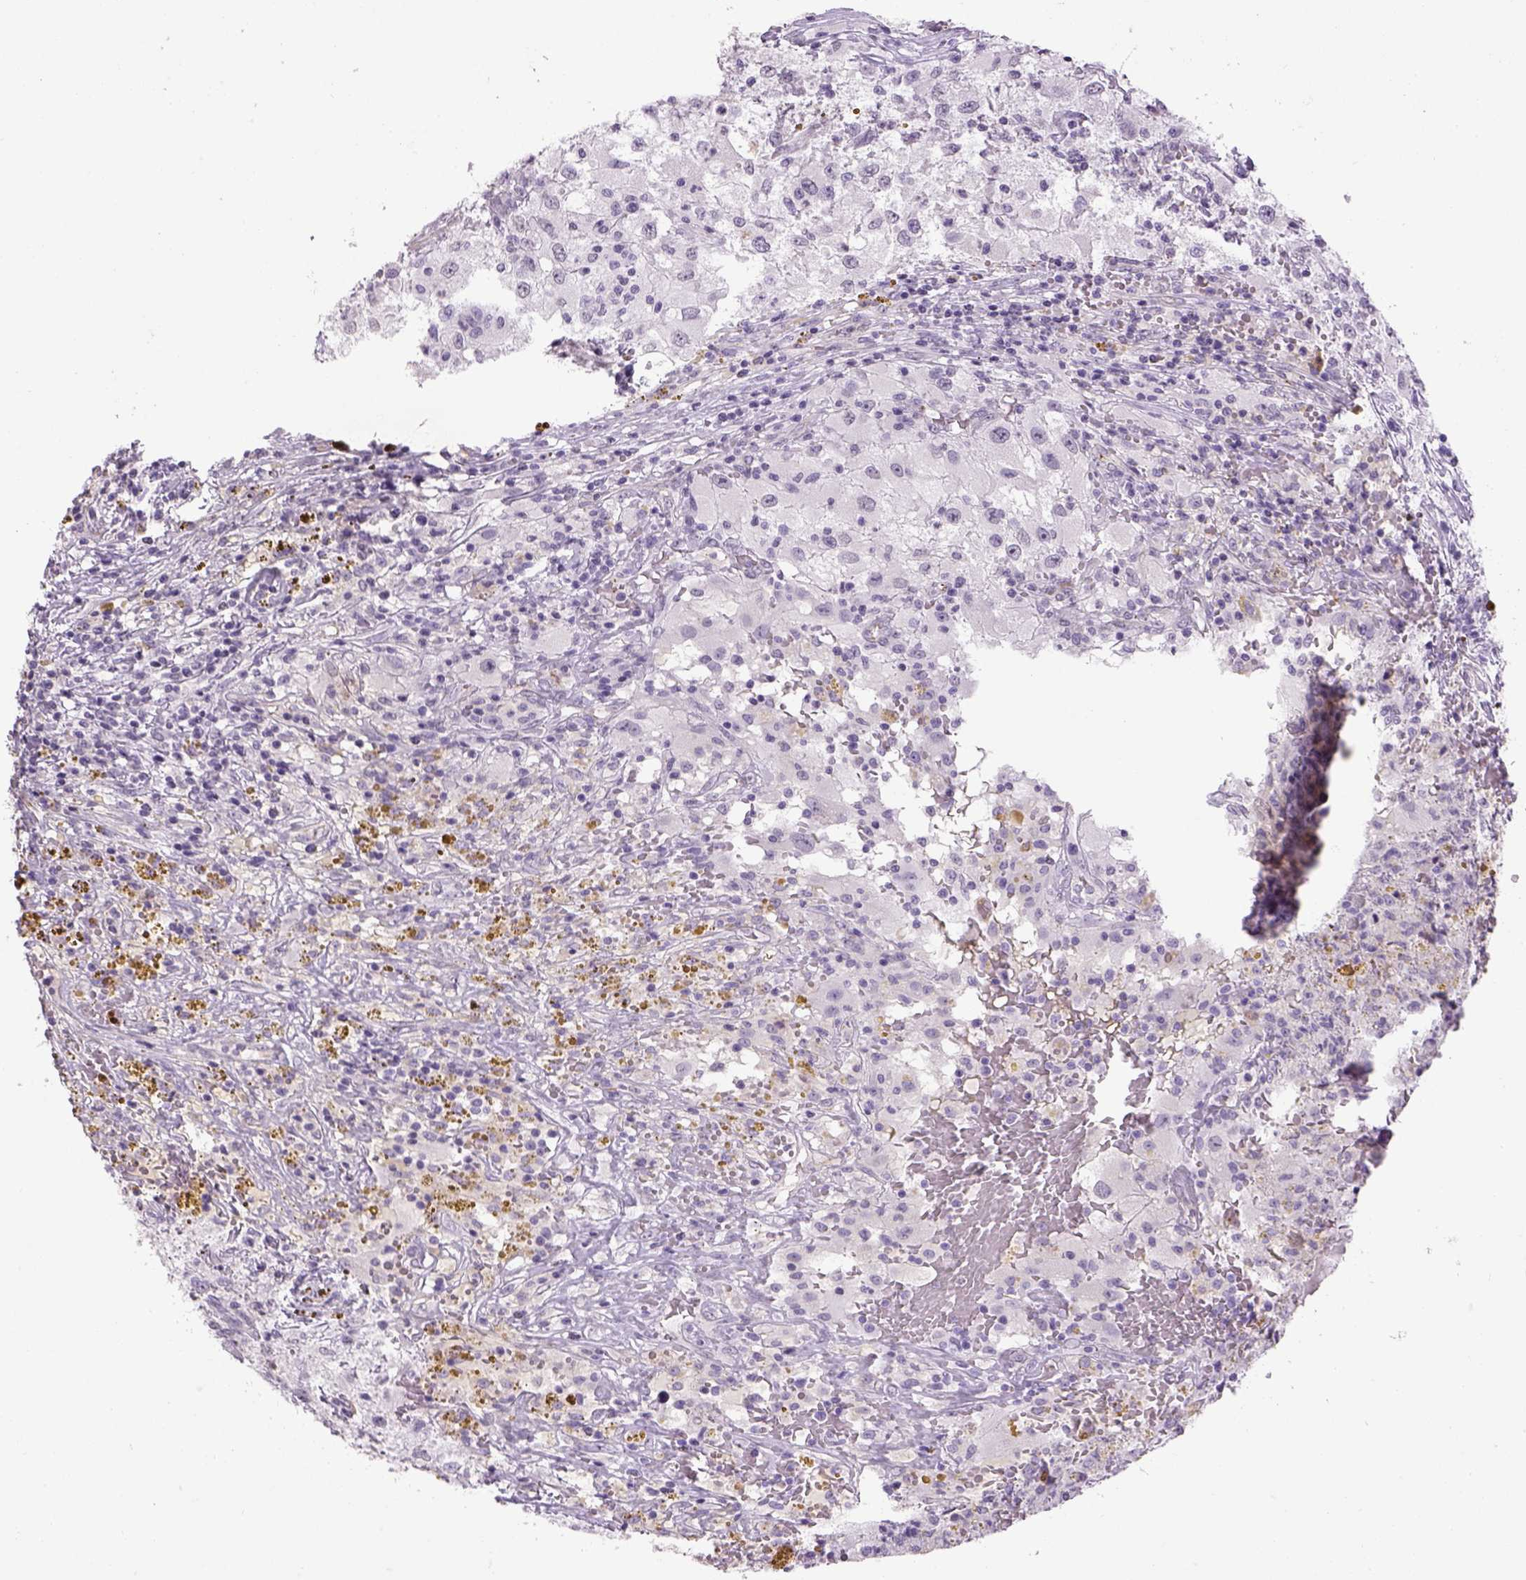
{"staining": {"intensity": "negative", "quantity": "none", "location": "none"}, "tissue": "renal cancer", "cell_type": "Tumor cells", "image_type": "cancer", "snomed": [{"axis": "morphology", "description": "Adenocarcinoma, NOS"}, {"axis": "topography", "description": "Kidney"}], "caption": "Immunohistochemistry of adenocarcinoma (renal) shows no staining in tumor cells.", "gene": "PRRT1", "patient": {"sex": "female", "age": 67}}